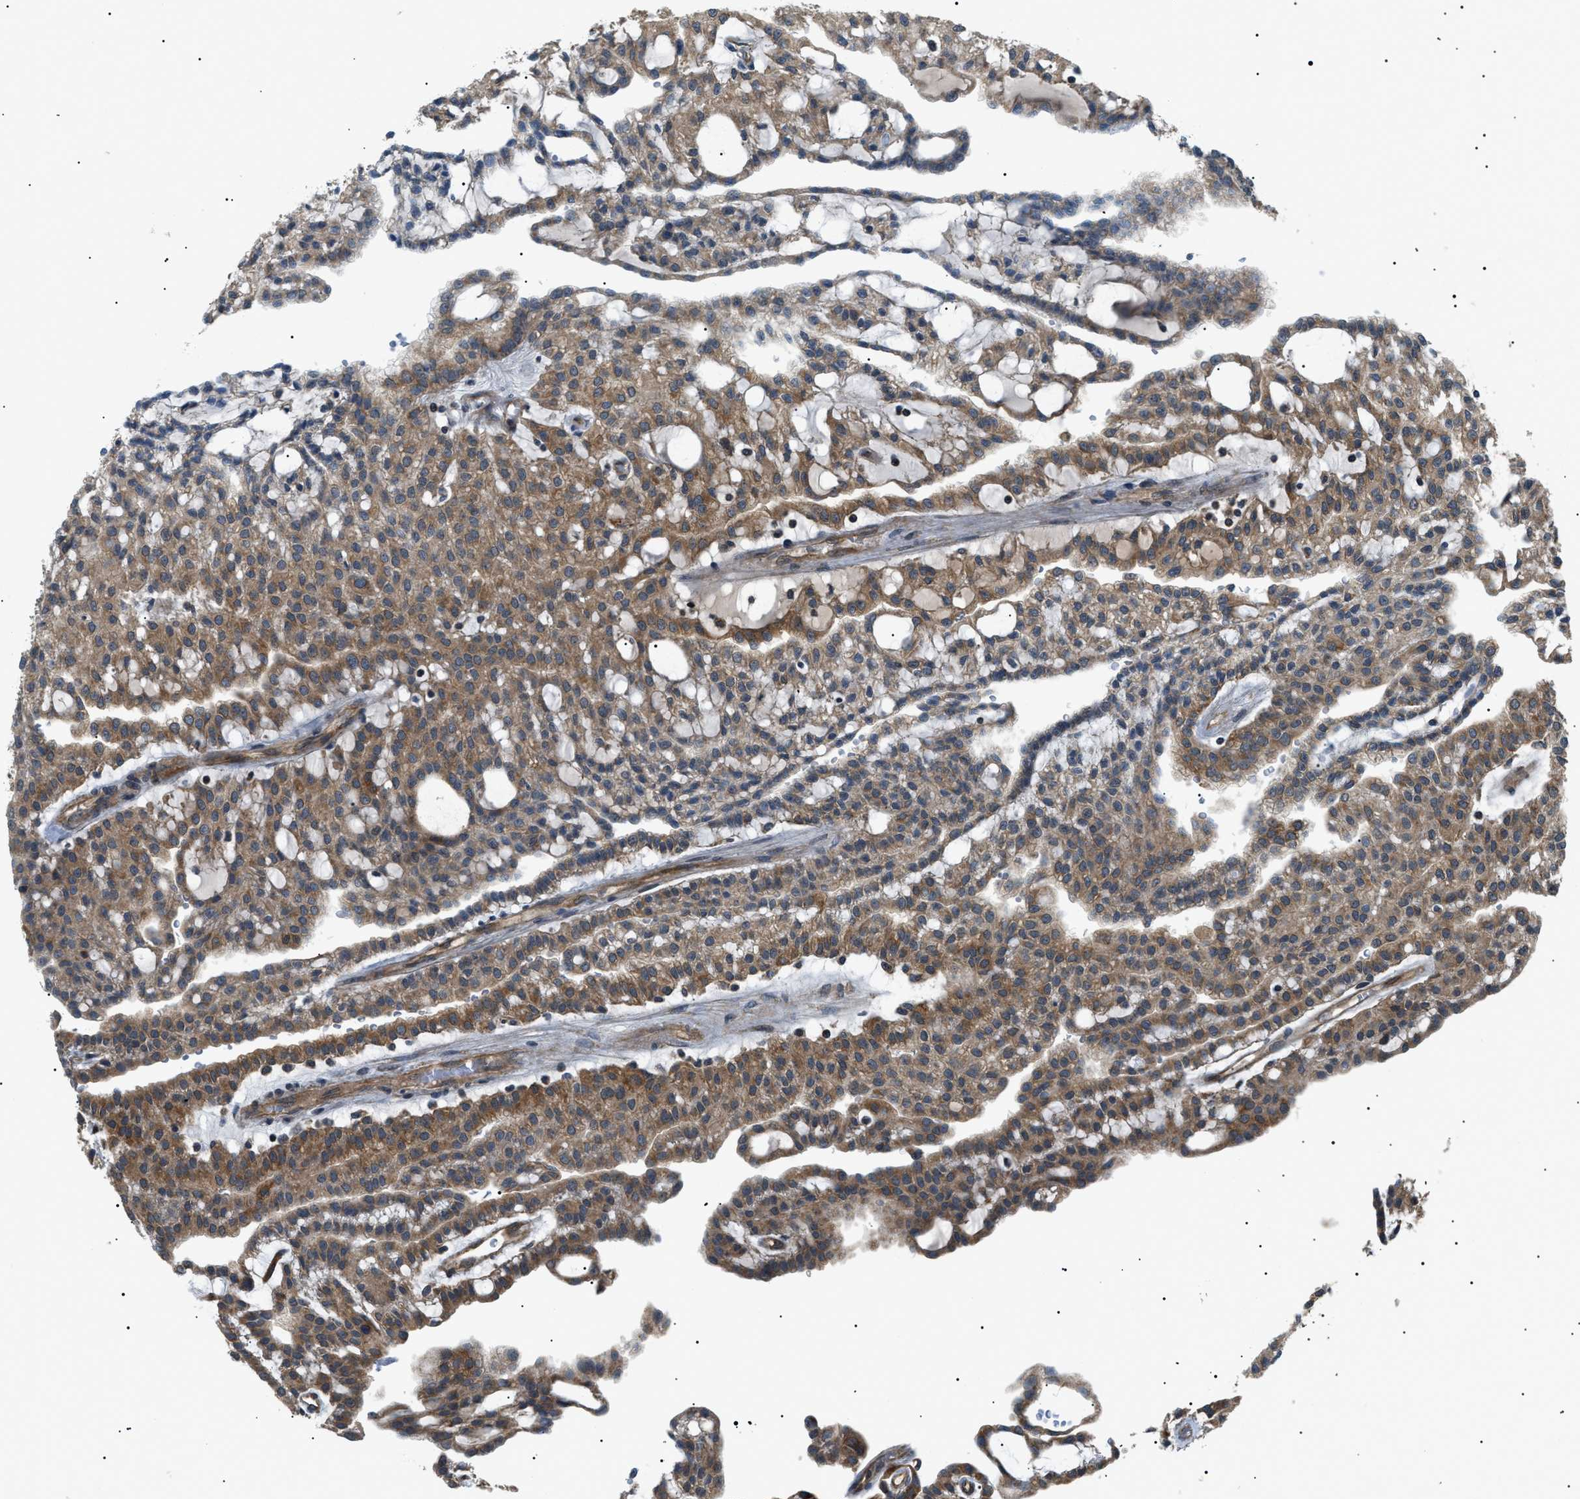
{"staining": {"intensity": "moderate", "quantity": ">75%", "location": "cytoplasmic/membranous"}, "tissue": "renal cancer", "cell_type": "Tumor cells", "image_type": "cancer", "snomed": [{"axis": "morphology", "description": "Adenocarcinoma, NOS"}, {"axis": "topography", "description": "Kidney"}], "caption": "Adenocarcinoma (renal) tissue displays moderate cytoplasmic/membranous expression in about >75% of tumor cells The staining was performed using DAB, with brown indicating positive protein expression. Nuclei are stained blue with hematoxylin.", "gene": "SRPK1", "patient": {"sex": "male", "age": 63}}